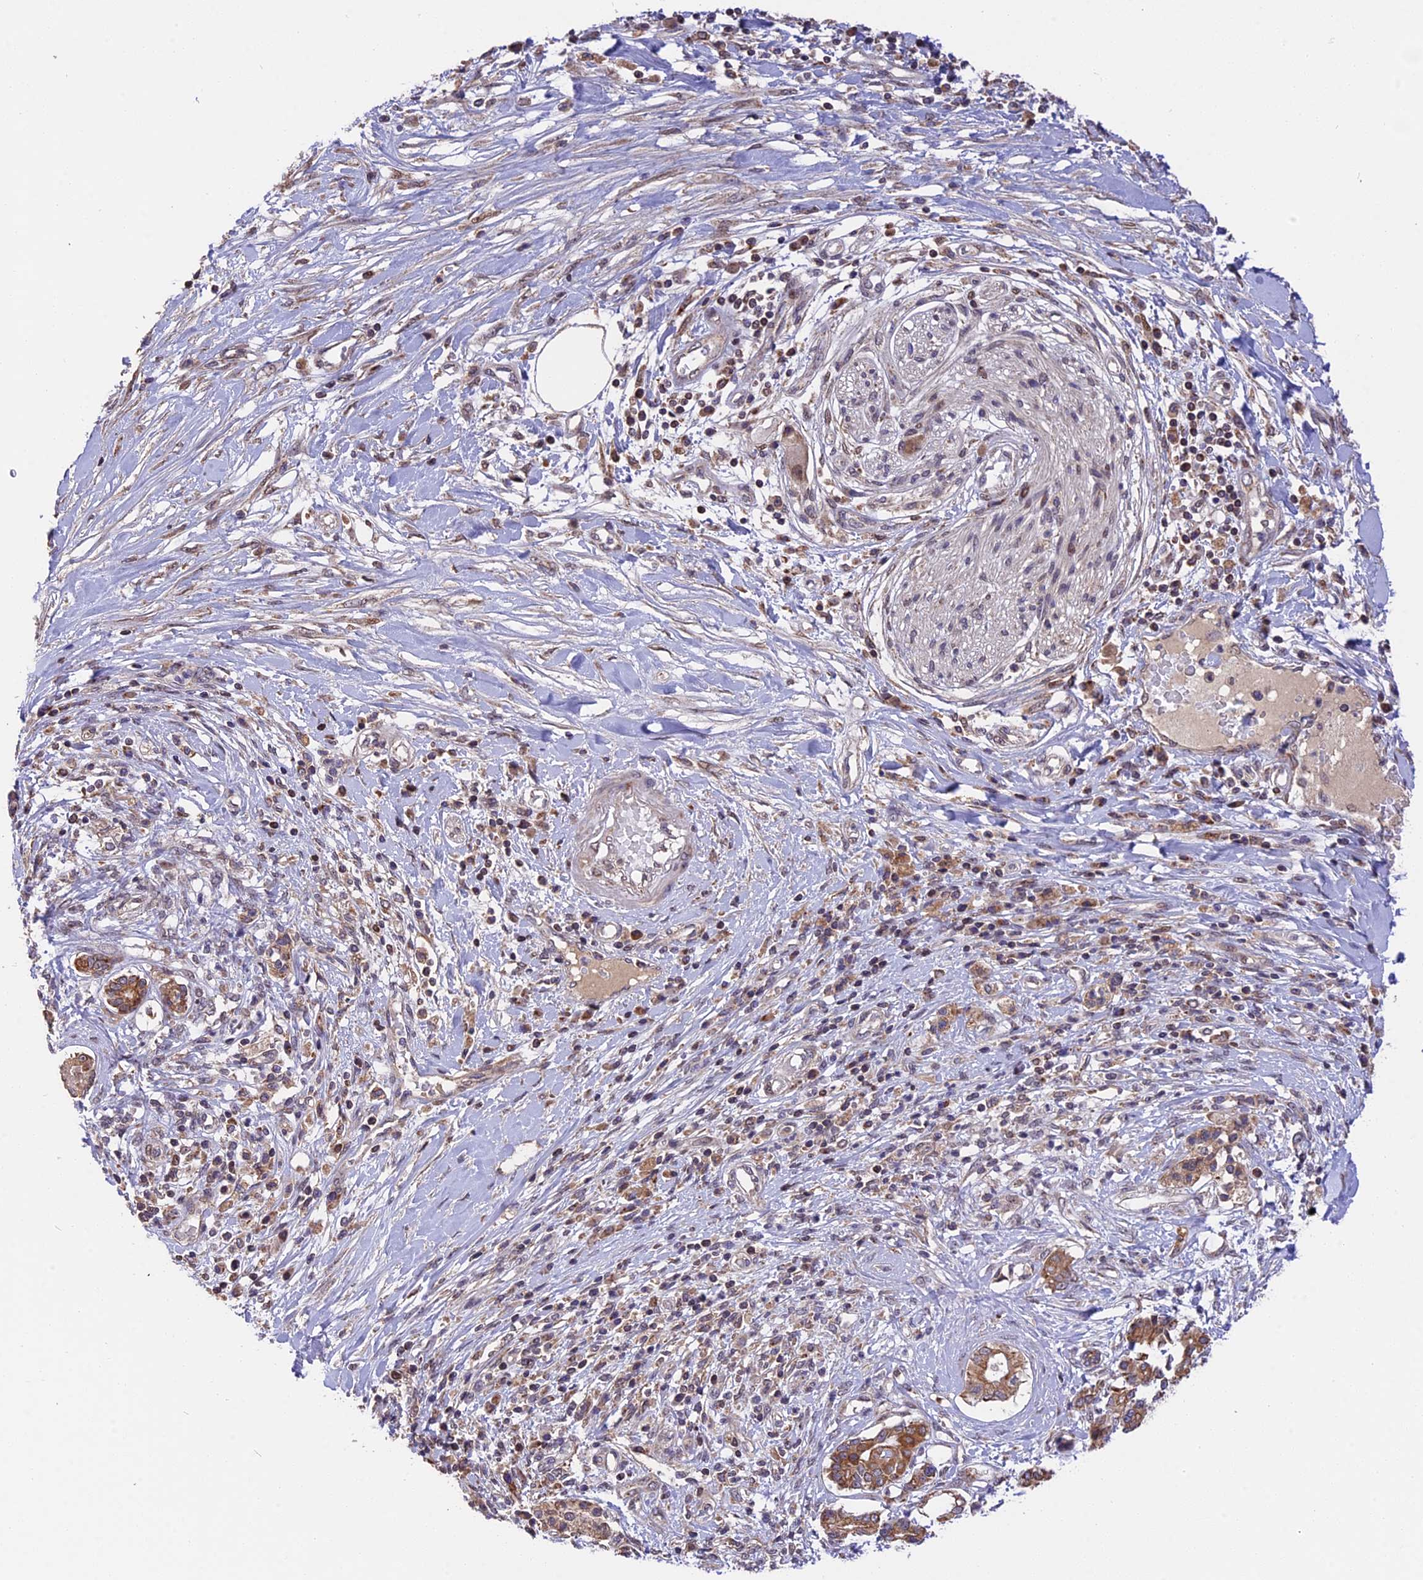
{"staining": {"intensity": "moderate", "quantity": ">75%", "location": "cytoplasmic/membranous"}, "tissue": "pancreatic cancer", "cell_type": "Tumor cells", "image_type": "cancer", "snomed": [{"axis": "morphology", "description": "Adenocarcinoma, NOS"}, {"axis": "topography", "description": "Pancreas"}], "caption": "High-magnification brightfield microscopy of pancreatic cancer (adenocarcinoma) stained with DAB (3,3'-diaminobenzidine) (brown) and counterstained with hematoxylin (blue). tumor cells exhibit moderate cytoplasmic/membranous expression is present in approximately>75% of cells. The staining is performed using DAB (3,3'-diaminobenzidine) brown chromogen to label protein expression. The nuclei are counter-stained blue using hematoxylin.", "gene": "RERGL", "patient": {"sex": "female", "age": 56}}